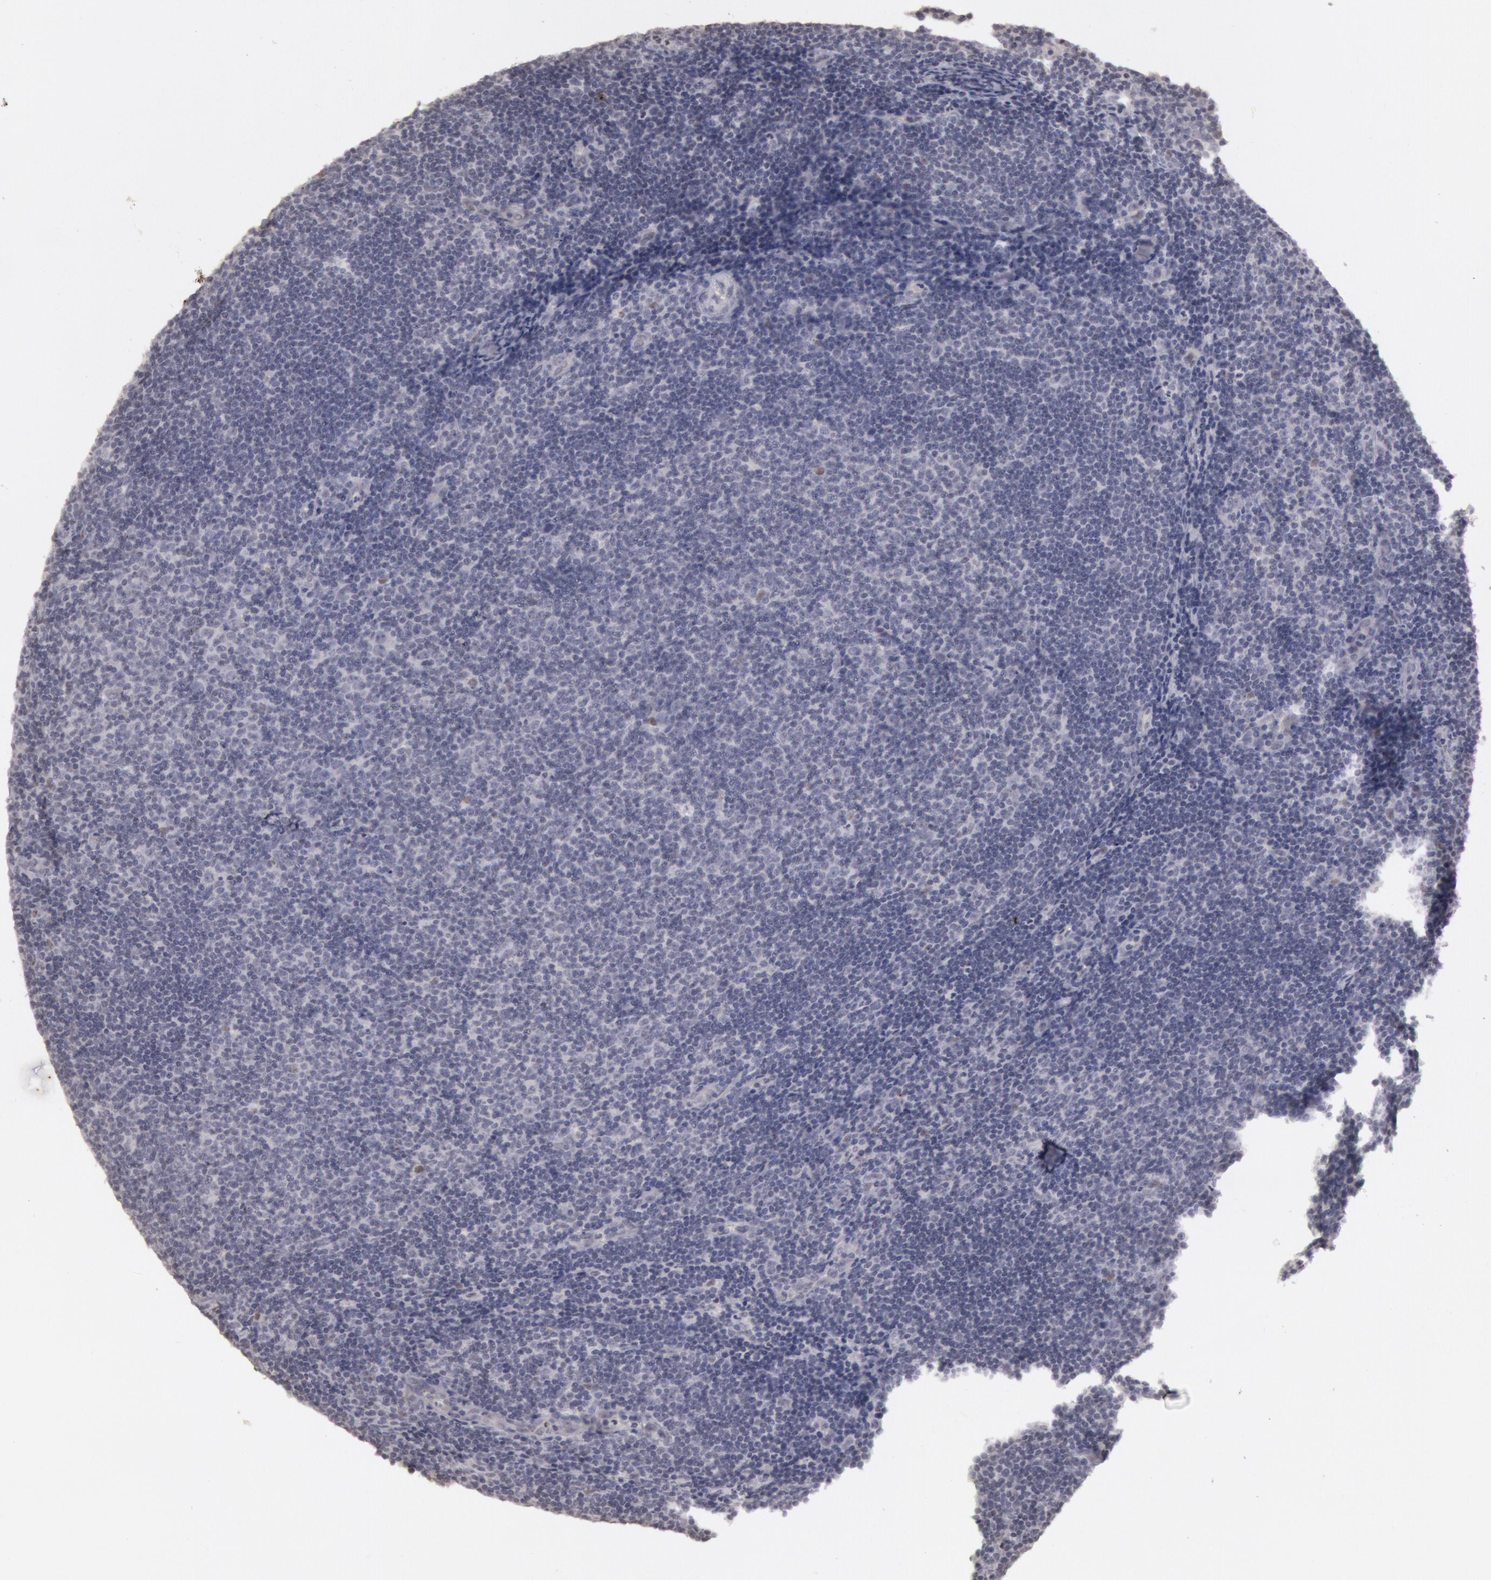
{"staining": {"intensity": "negative", "quantity": "none", "location": "none"}, "tissue": "lymphoma", "cell_type": "Tumor cells", "image_type": "cancer", "snomed": [{"axis": "morphology", "description": "Malignant lymphoma, non-Hodgkin's type, Low grade"}, {"axis": "topography", "description": "Lymph node"}], "caption": "An image of human low-grade malignant lymphoma, non-Hodgkin's type is negative for staining in tumor cells.", "gene": "RIMBP3C", "patient": {"sex": "male", "age": 49}}